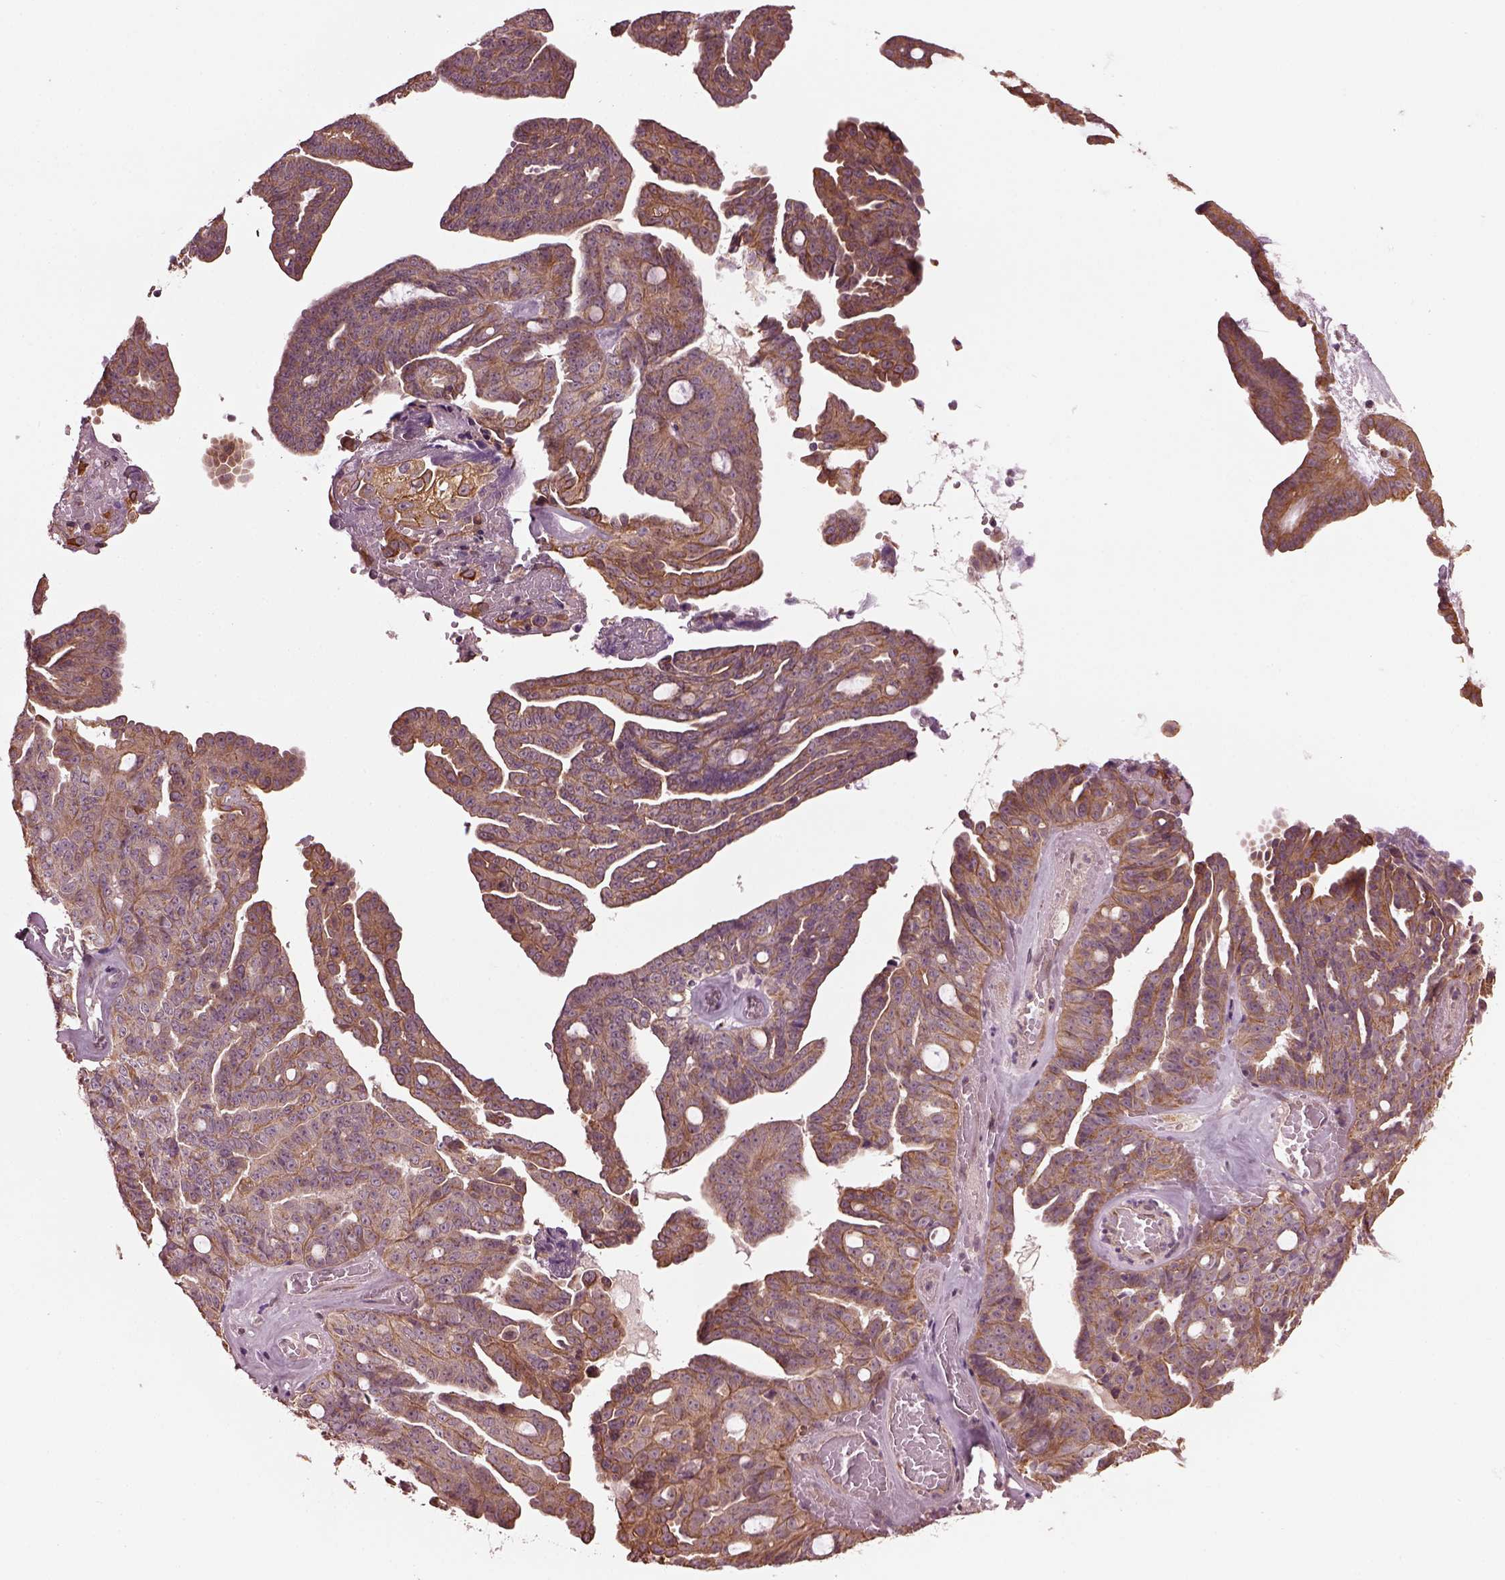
{"staining": {"intensity": "moderate", "quantity": "25%-75%", "location": "cytoplasmic/membranous"}, "tissue": "ovarian cancer", "cell_type": "Tumor cells", "image_type": "cancer", "snomed": [{"axis": "morphology", "description": "Cystadenocarcinoma, serous, NOS"}, {"axis": "topography", "description": "Ovary"}], "caption": "Protein analysis of ovarian serous cystadenocarcinoma tissue displays moderate cytoplasmic/membranous staining in approximately 25%-75% of tumor cells.", "gene": "RUFY3", "patient": {"sex": "female", "age": 71}}